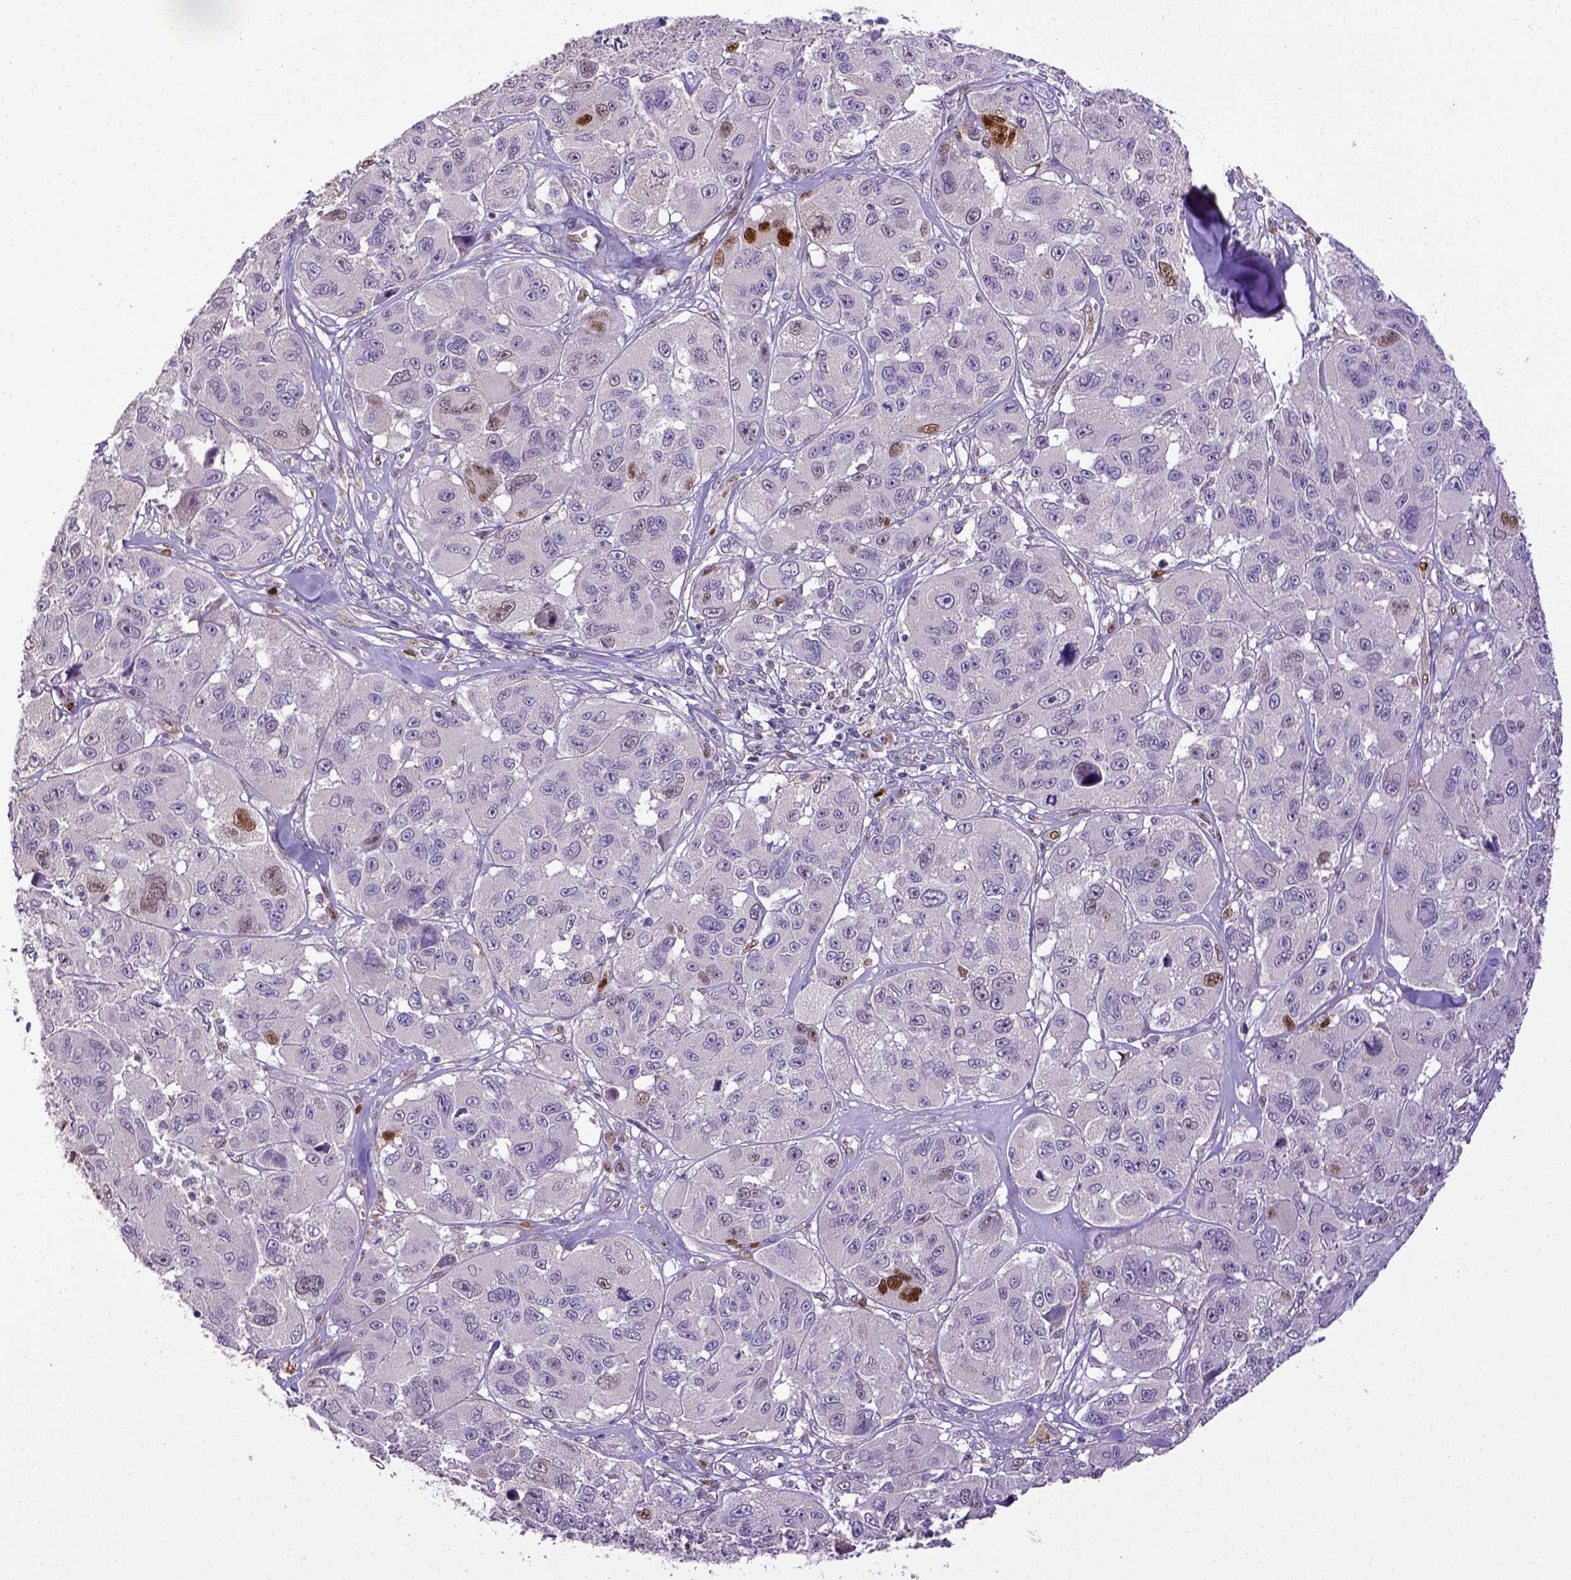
{"staining": {"intensity": "moderate", "quantity": "<25%", "location": "nuclear"}, "tissue": "melanoma", "cell_type": "Tumor cells", "image_type": "cancer", "snomed": [{"axis": "morphology", "description": "Malignant melanoma, NOS"}, {"axis": "topography", "description": "Skin"}], "caption": "Brown immunohistochemical staining in human malignant melanoma displays moderate nuclear positivity in about <25% of tumor cells. (DAB (3,3'-diaminobenzidine) IHC, brown staining for protein, blue staining for nuclei).", "gene": "CDKN1A", "patient": {"sex": "female", "age": 66}}